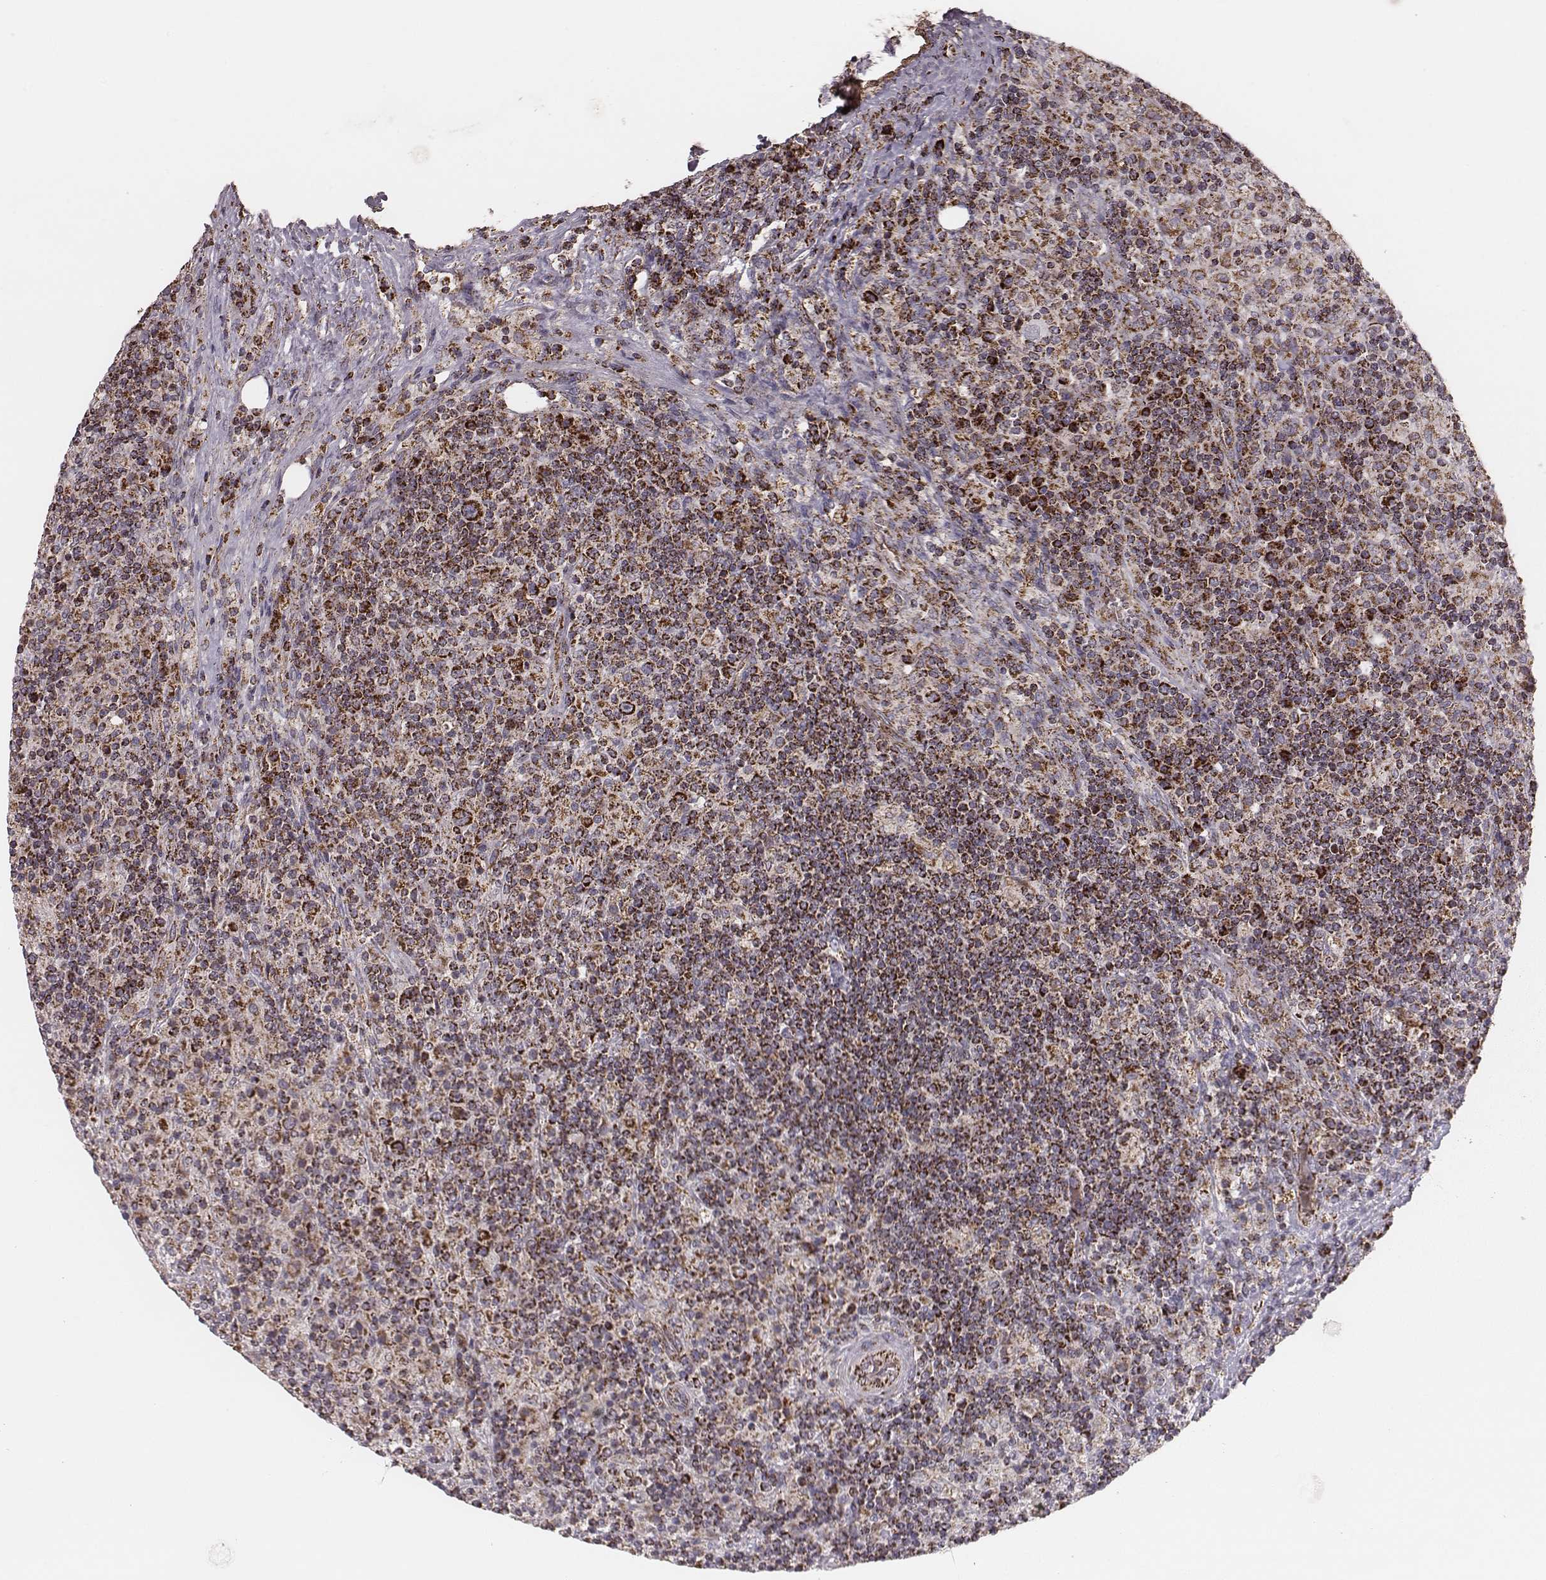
{"staining": {"intensity": "strong", "quantity": ">75%", "location": "cytoplasmic/membranous"}, "tissue": "lymphoma", "cell_type": "Tumor cells", "image_type": "cancer", "snomed": [{"axis": "morphology", "description": "Hodgkin's disease, NOS"}, {"axis": "topography", "description": "Lymph node"}], "caption": "The image demonstrates staining of Hodgkin's disease, revealing strong cytoplasmic/membranous protein staining (brown color) within tumor cells.", "gene": "TUFM", "patient": {"sex": "male", "age": 70}}